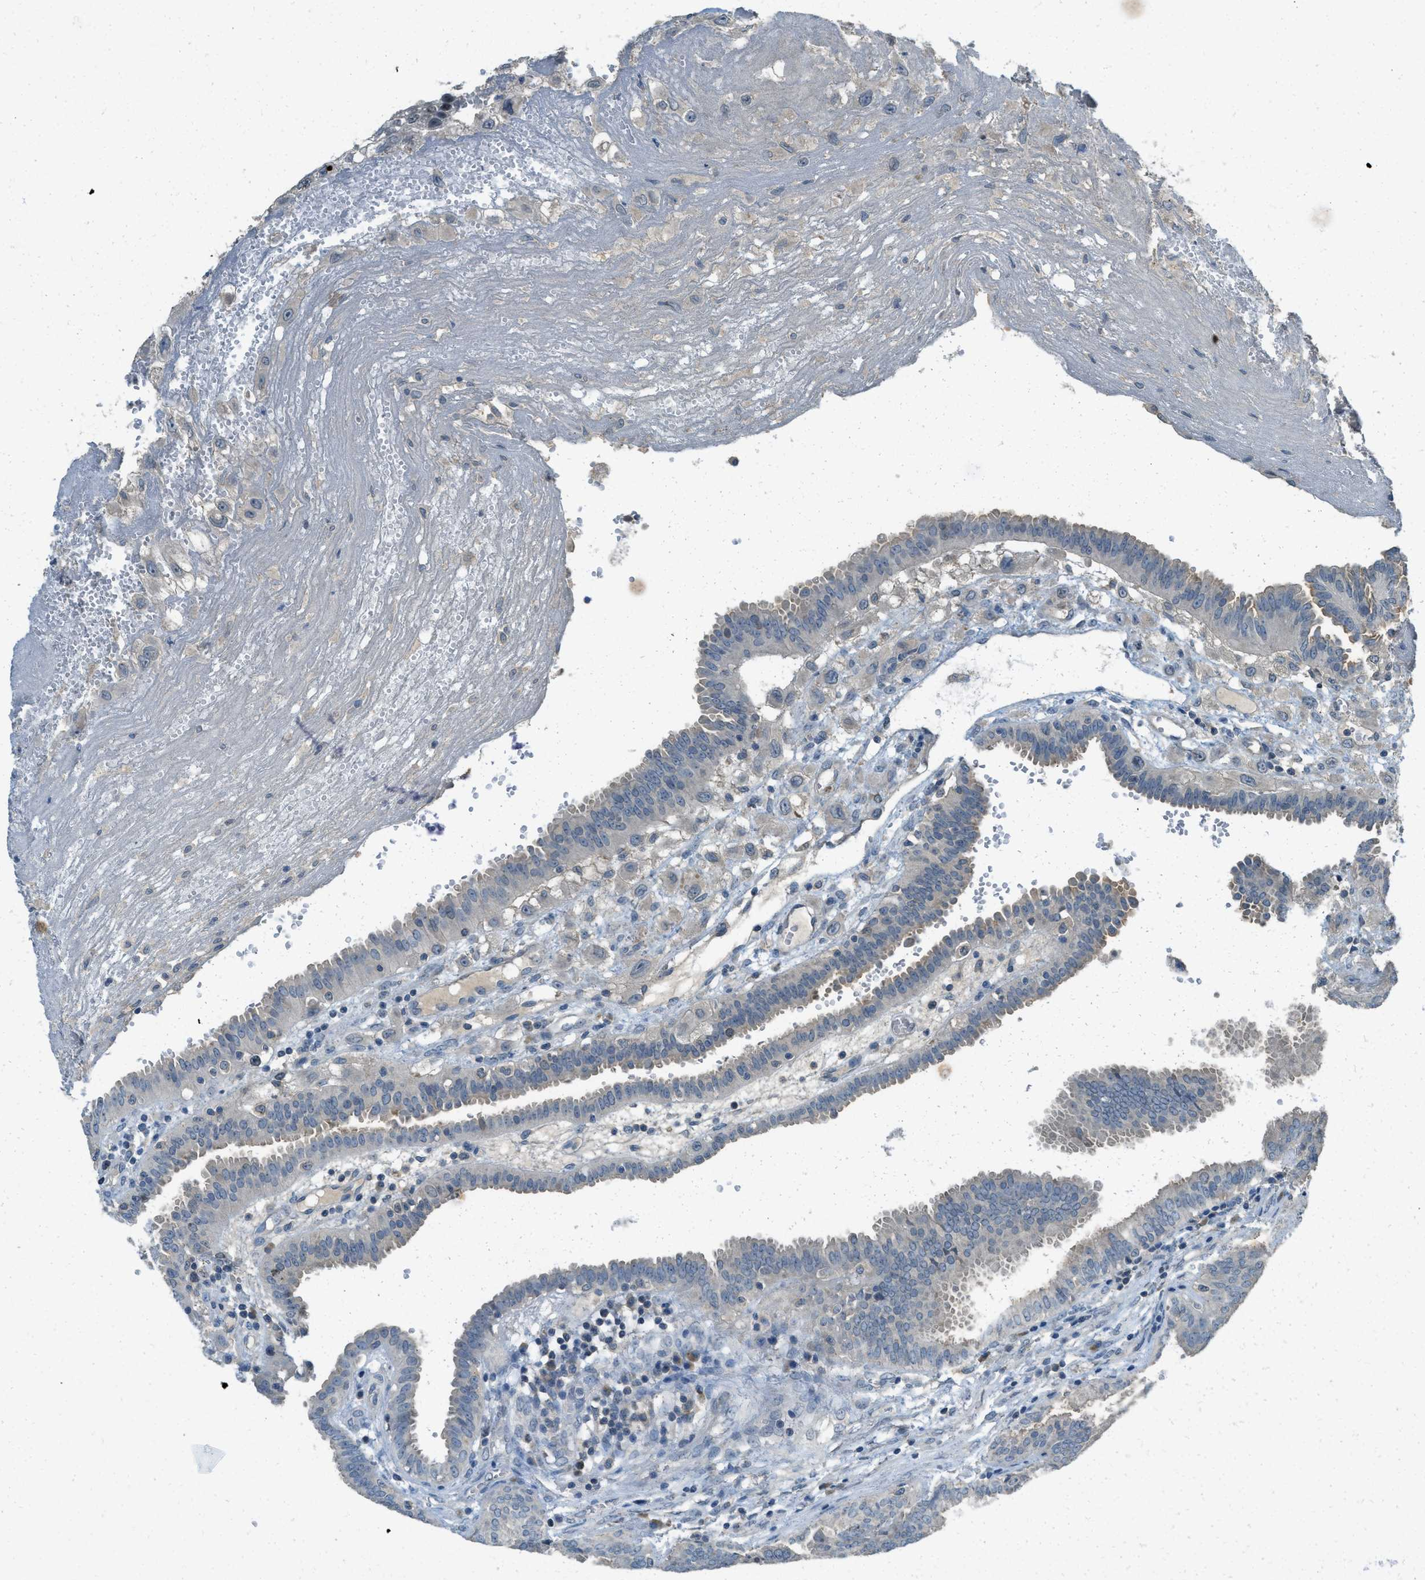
{"staining": {"intensity": "weak", "quantity": "<25%", "location": "cytoplasmic/membranous"}, "tissue": "fallopian tube", "cell_type": "Glandular cells", "image_type": "normal", "snomed": [{"axis": "morphology", "description": "Normal tissue, NOS"}, {"axis": "topography", "description": "Fallopian tube"}, {"axis": "topography", "description": "Placenta"}], "caption": "The image shows no significant staining in glandular cells of fallopian tube. (DAB IHC, high magnification).", "gene": "MIS18A", "patient": {"sex": "female", "age": 32}}